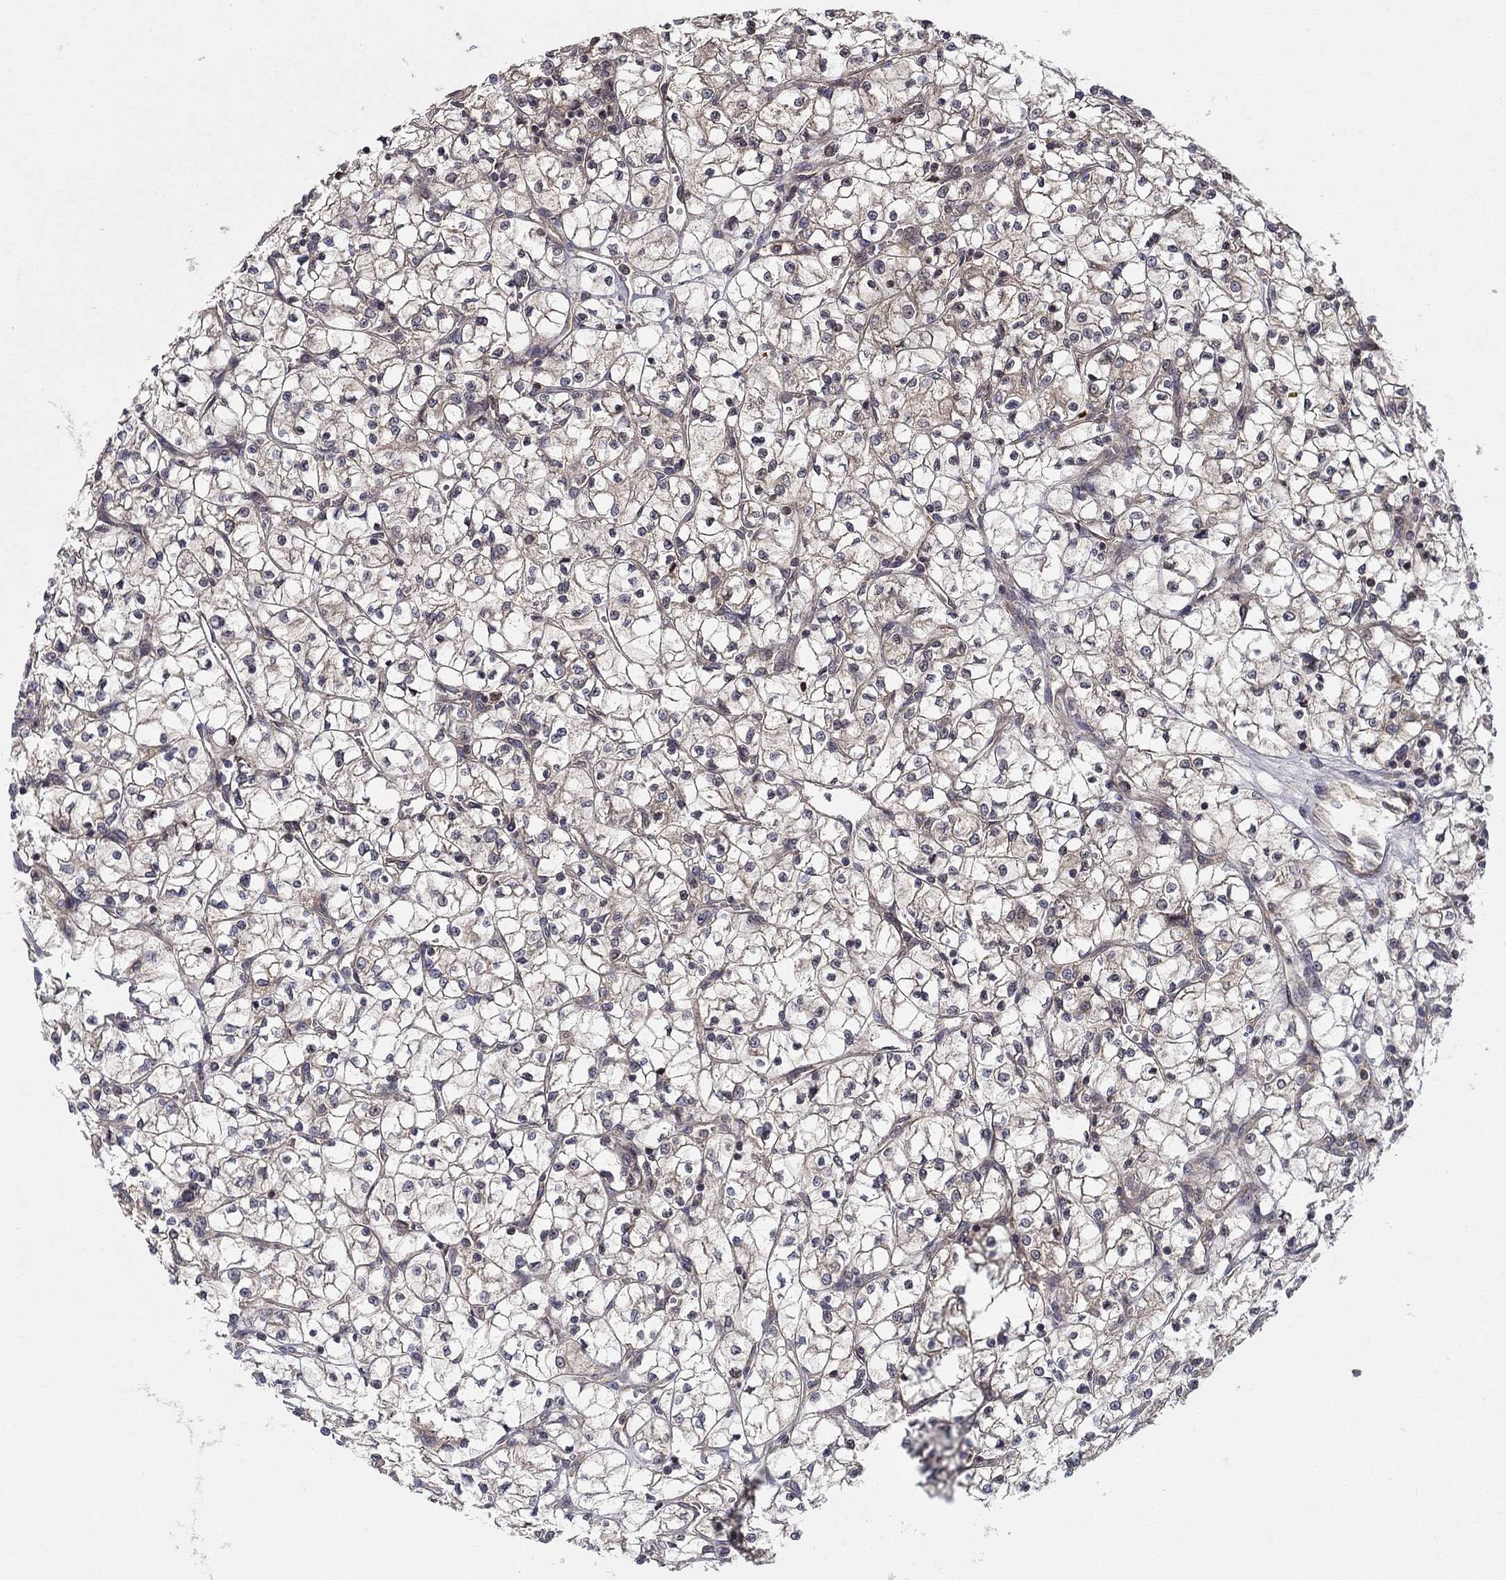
{"staining": {"intensity": "weak", "quantity": "<25%", "location": "cytoplasmic/membranous"}, "tissue": "renal cancer", "cell_type": "Tumor cells", "image_type": "cancer", "snomed": [{"axis": "morphology", "description": "Adenocarcinoma, NOS"}, {"axis": "topography", "description": "Kidney"}], "caption": "High magnification brightfield microscopy of renal adenocarcinoma stained with DAB (3,3'-diaminobenzidine) (brown) and counterstained with hematoxylin (blue): tumor cells show no significant expression.", "gene": "BMERB1", "patient": {"sex": "female", "age": 64}}